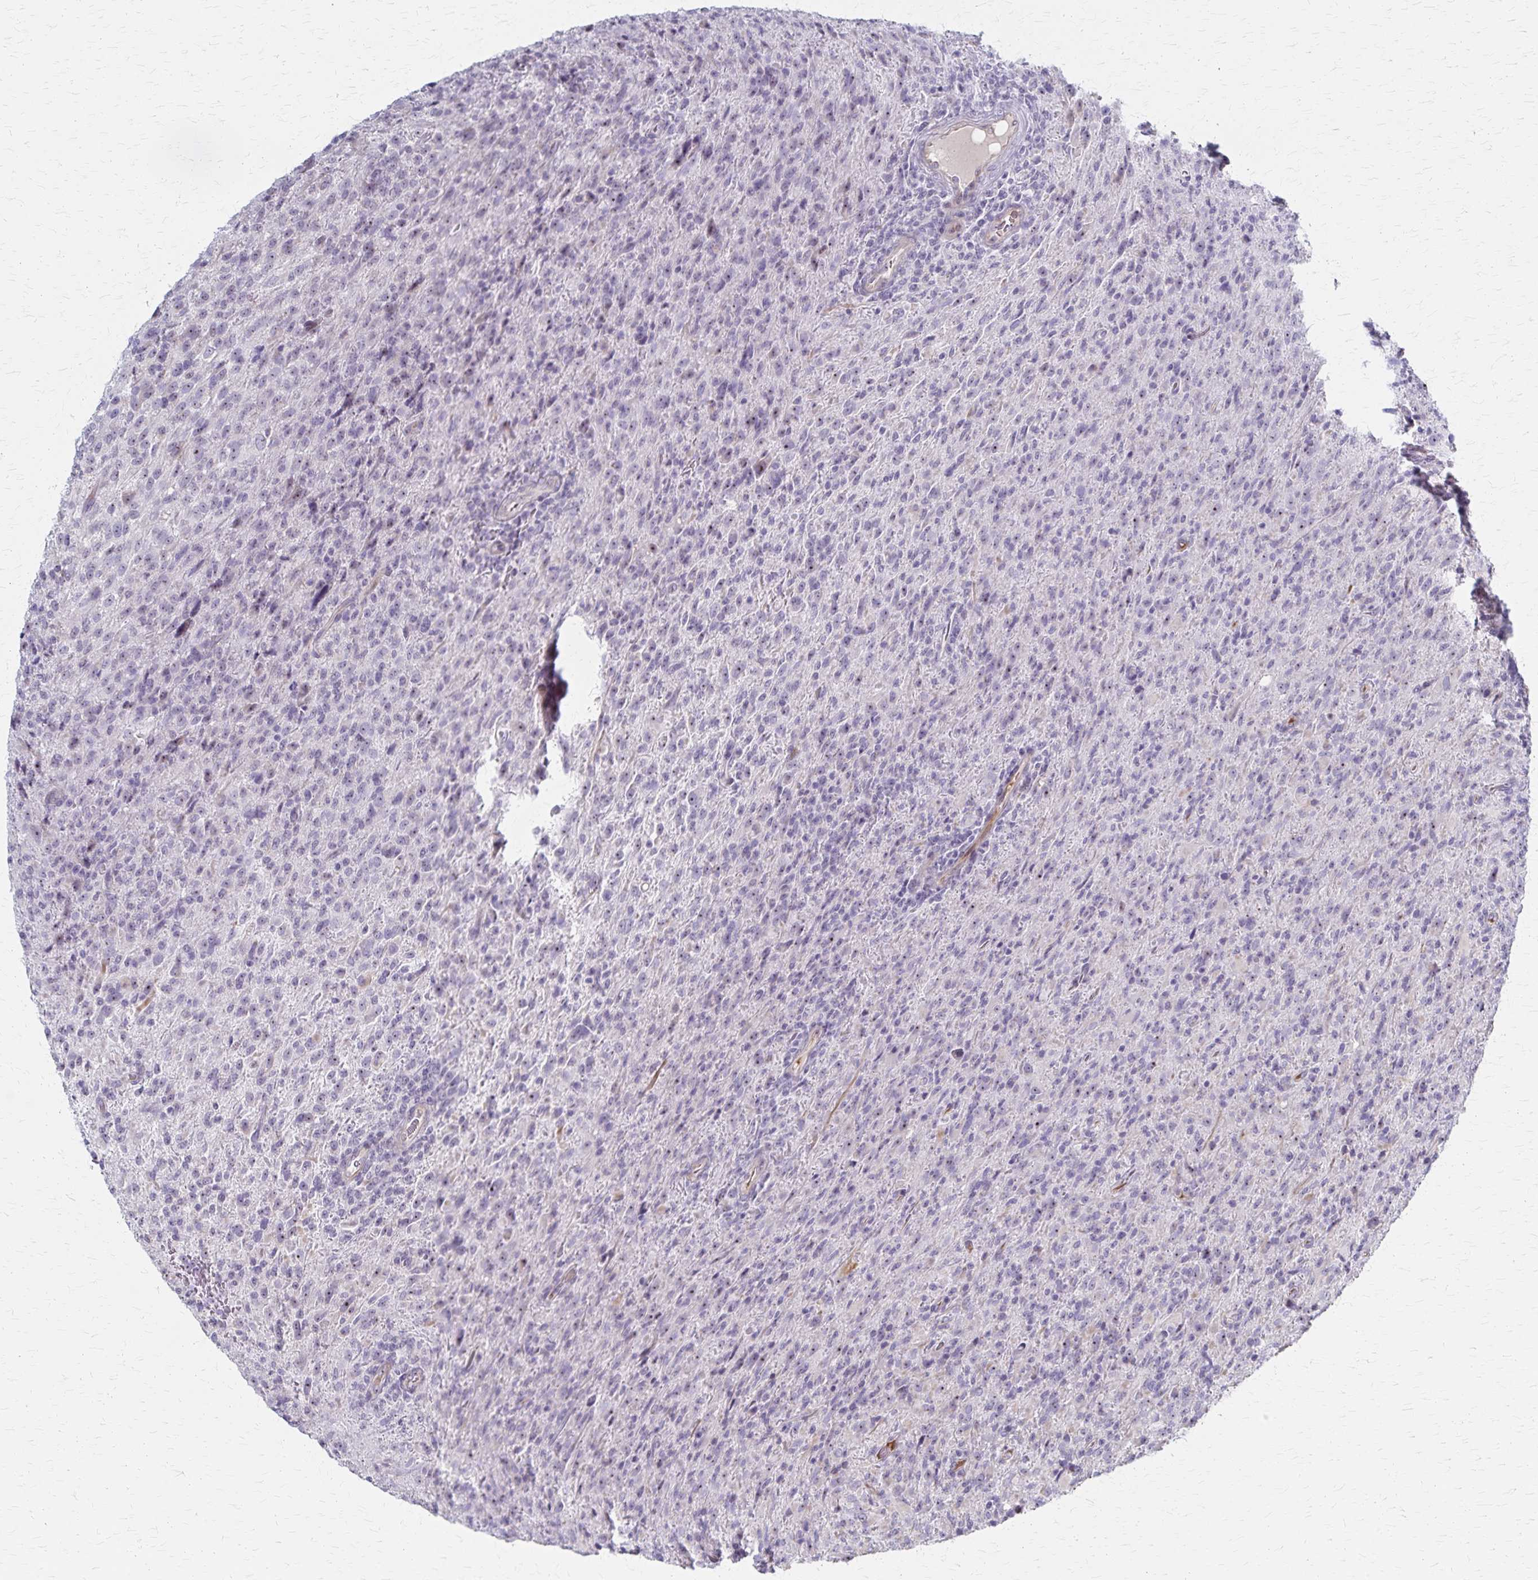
{"staining": {"intensity": "negative", "quantity": "none", "location": "none"}, "tissue": "glioma", "cell_type": "Tumor cells", "image_type": "cancer", "snomed": [{"axis": "morphology", "description": "Glioma, malignant, High grade"}, {"axis": "topography", "description": "Brain"}], "caption": "Immunohistochemistry of malignant glioma (high-grade) demonstrates no expression in tumor cells. (DAB IHC with hematoxylin counter stain).", "gene": "DLK2", "patient": {"sex": "male", "age": 68}}